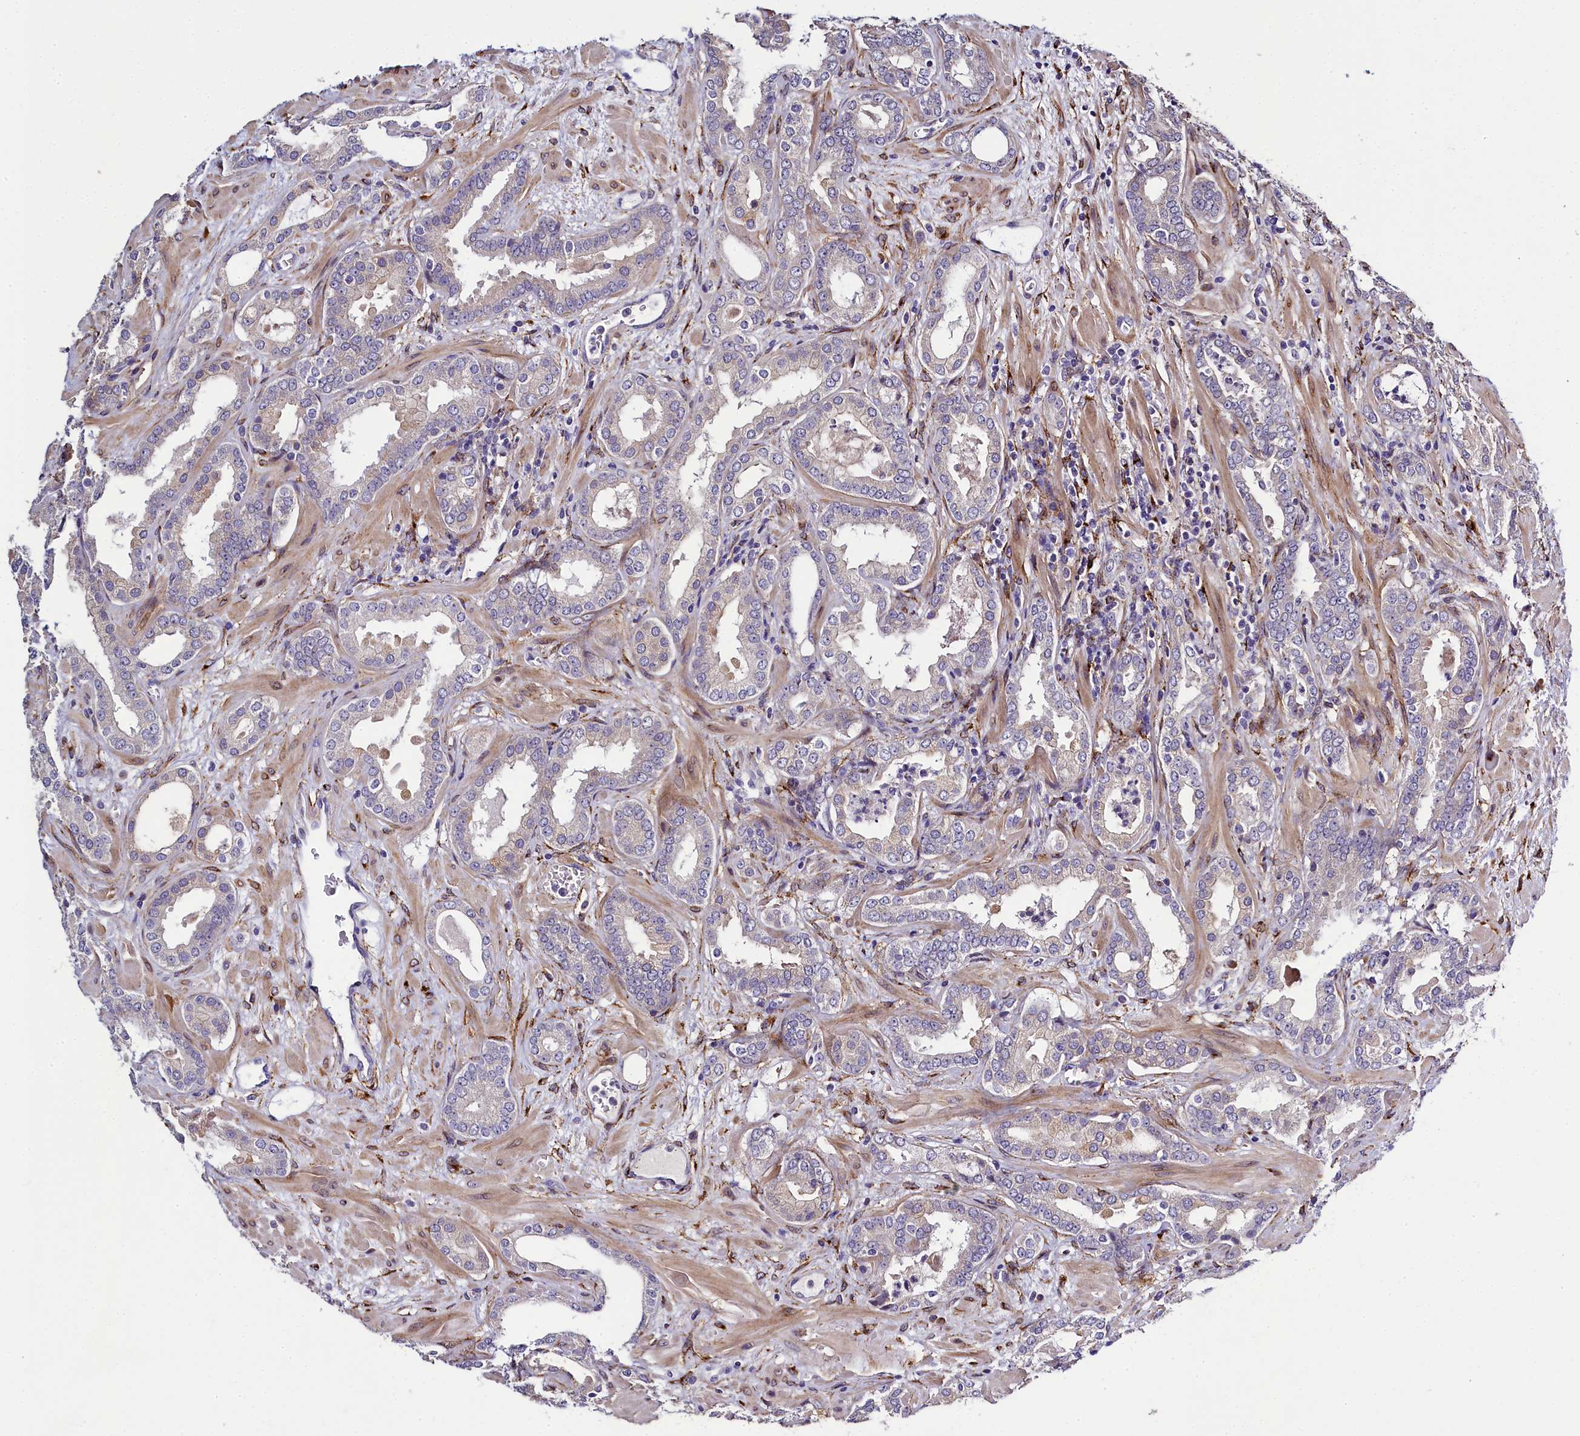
{"staining": {"intensity": "negative", "quantity": "none", "location": "none"}, "tissue": "prostate cancer", "cell_type": "Tumor cells", "image_type": "cancer", "snomed": [{"axis": "morphology", "description": "Adenocarcinoma, High grade"}, {"axis": "topography", "description": "Prostate"}], "caption": "An image of human adenocarcinoma (high-grade) (prostate) is negative for staining in tumor cells.", "gene": "MRC2", "patient": {"sex": "male", "age": 64}}